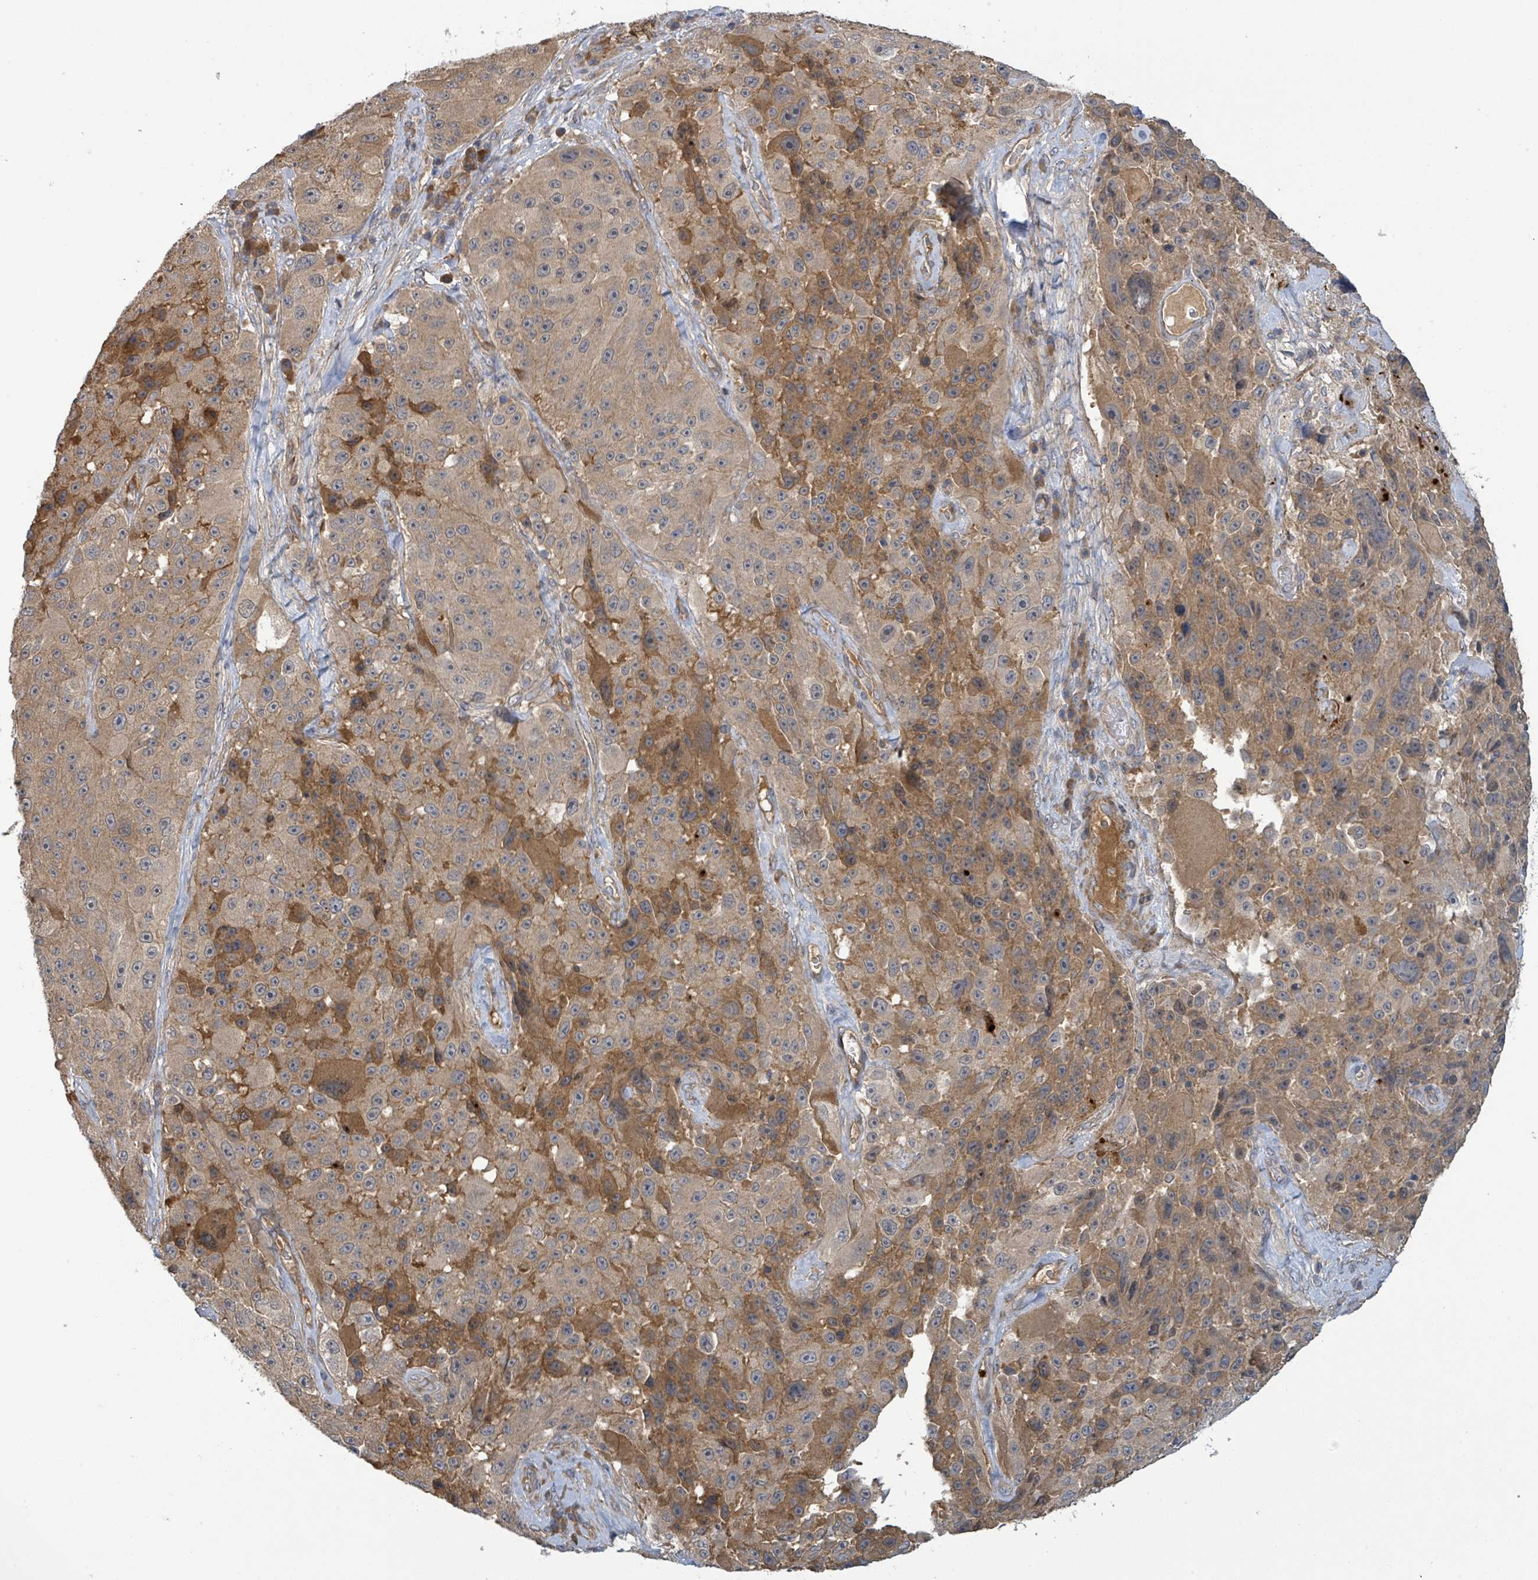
{"staining": {"intensity": "moderate", "quantity": "<25%", "location": "cytoplasmic/membranous"}, "tissue": "melanoma", "cell_type": "Tumor cells", "image_type": "cancer", "snomed": [{"axis": "morphology", "description": "Malignant melanoma, Metastatic site"}, {"axis": "topography", "description": "Lymph node"}], "caption": "Melanoma stained for a protein (brown) reveals moderate cytoplasmic/membranous positive expression in about <25% of tumor cells.", "gene": "STARD4", "patient": {"sex": "male", "age": 62}}